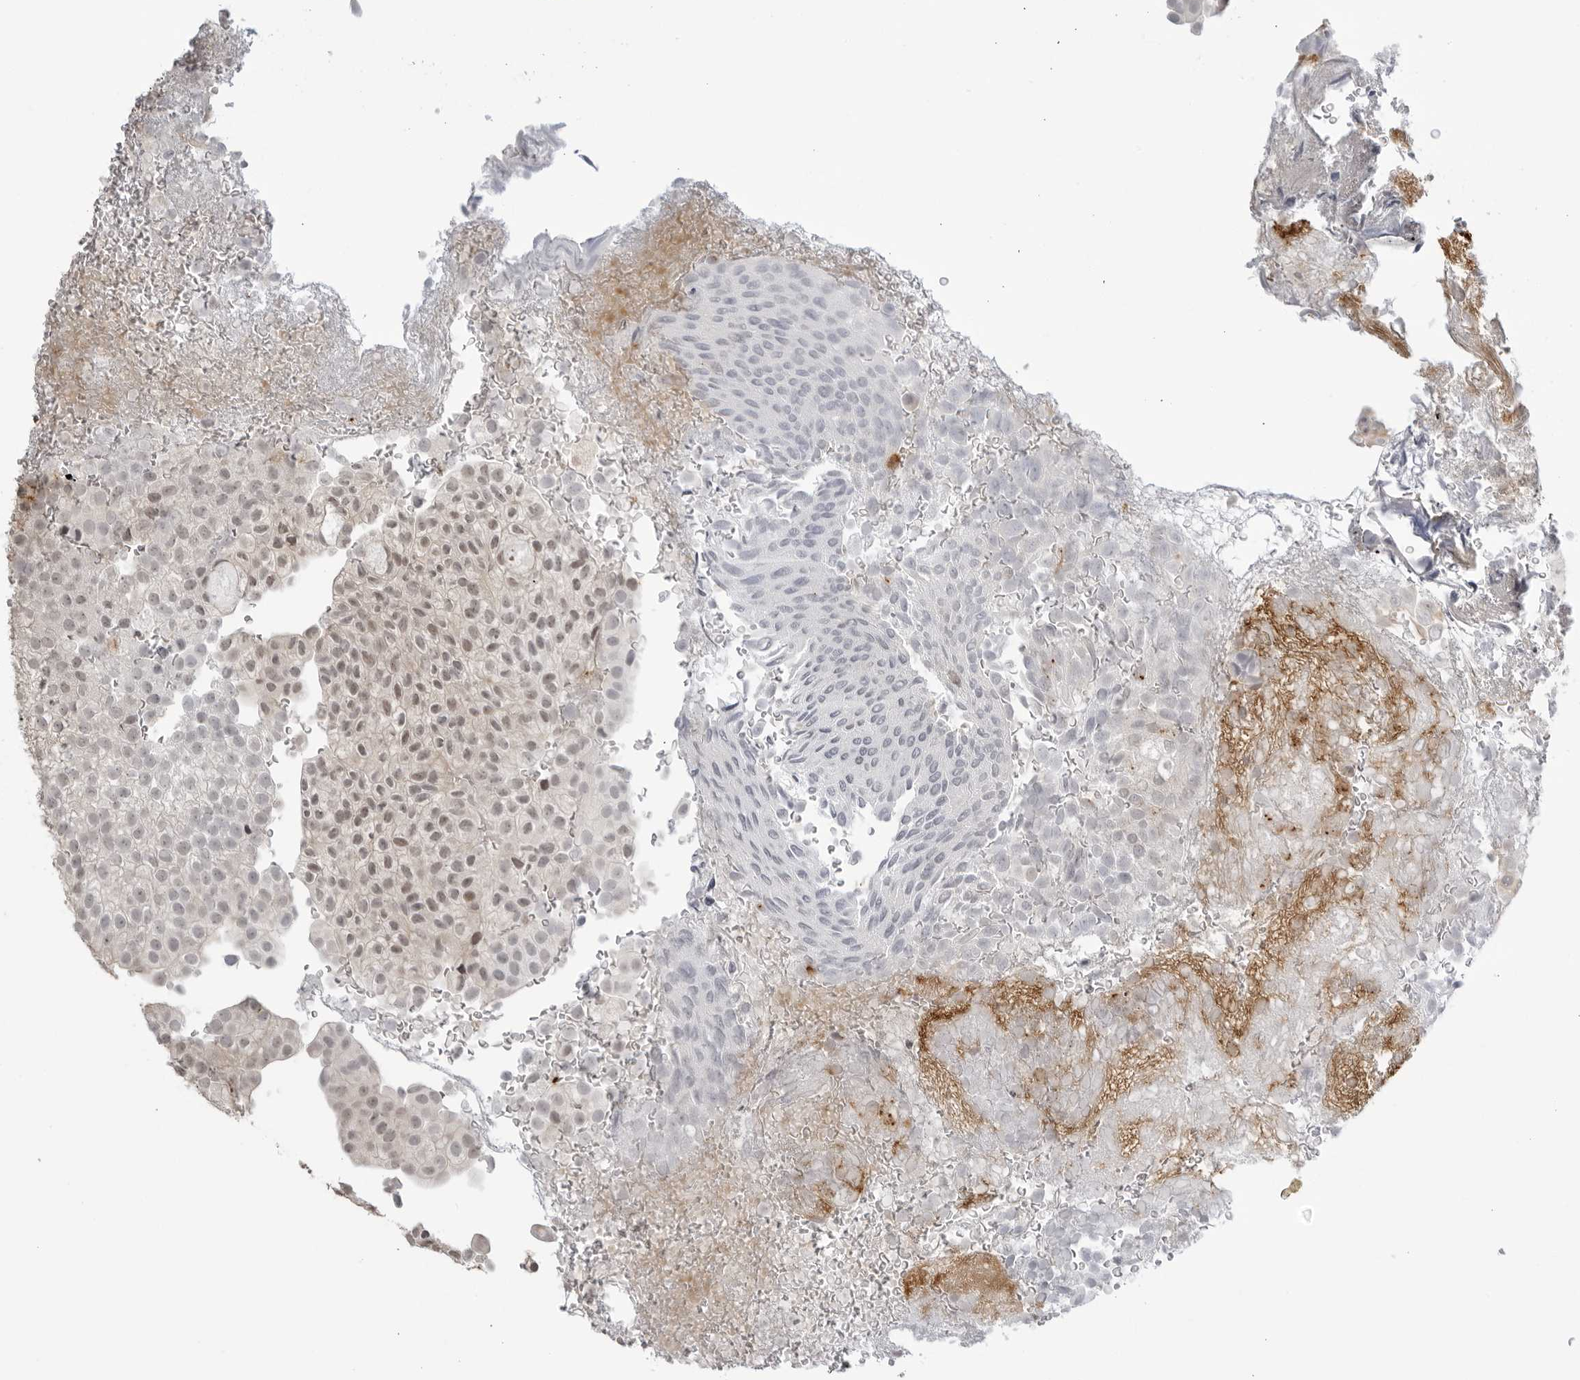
{"staining": {"intensity": "weak", "quantity": "<25%", "location": "cytoplasmic/membranous,nuclear"}, "tissue": "urothelial cancer", "cell_type": "Tumor cells", "image_type": "cancer", "snomed": [{"axis": "morphology", "description": "Urothelial carcinoma, Low grade"}, {"axis": "topography", "description": "Urinary bladder"}], "caption": "Low-grade urothelial carcinoma was stained to show a protein in brown. There is no significant expression in tumor cells. Nuclei are stained in blue.", "gene": "TCF21", "patient": {"sex": "male", "age": 78}}